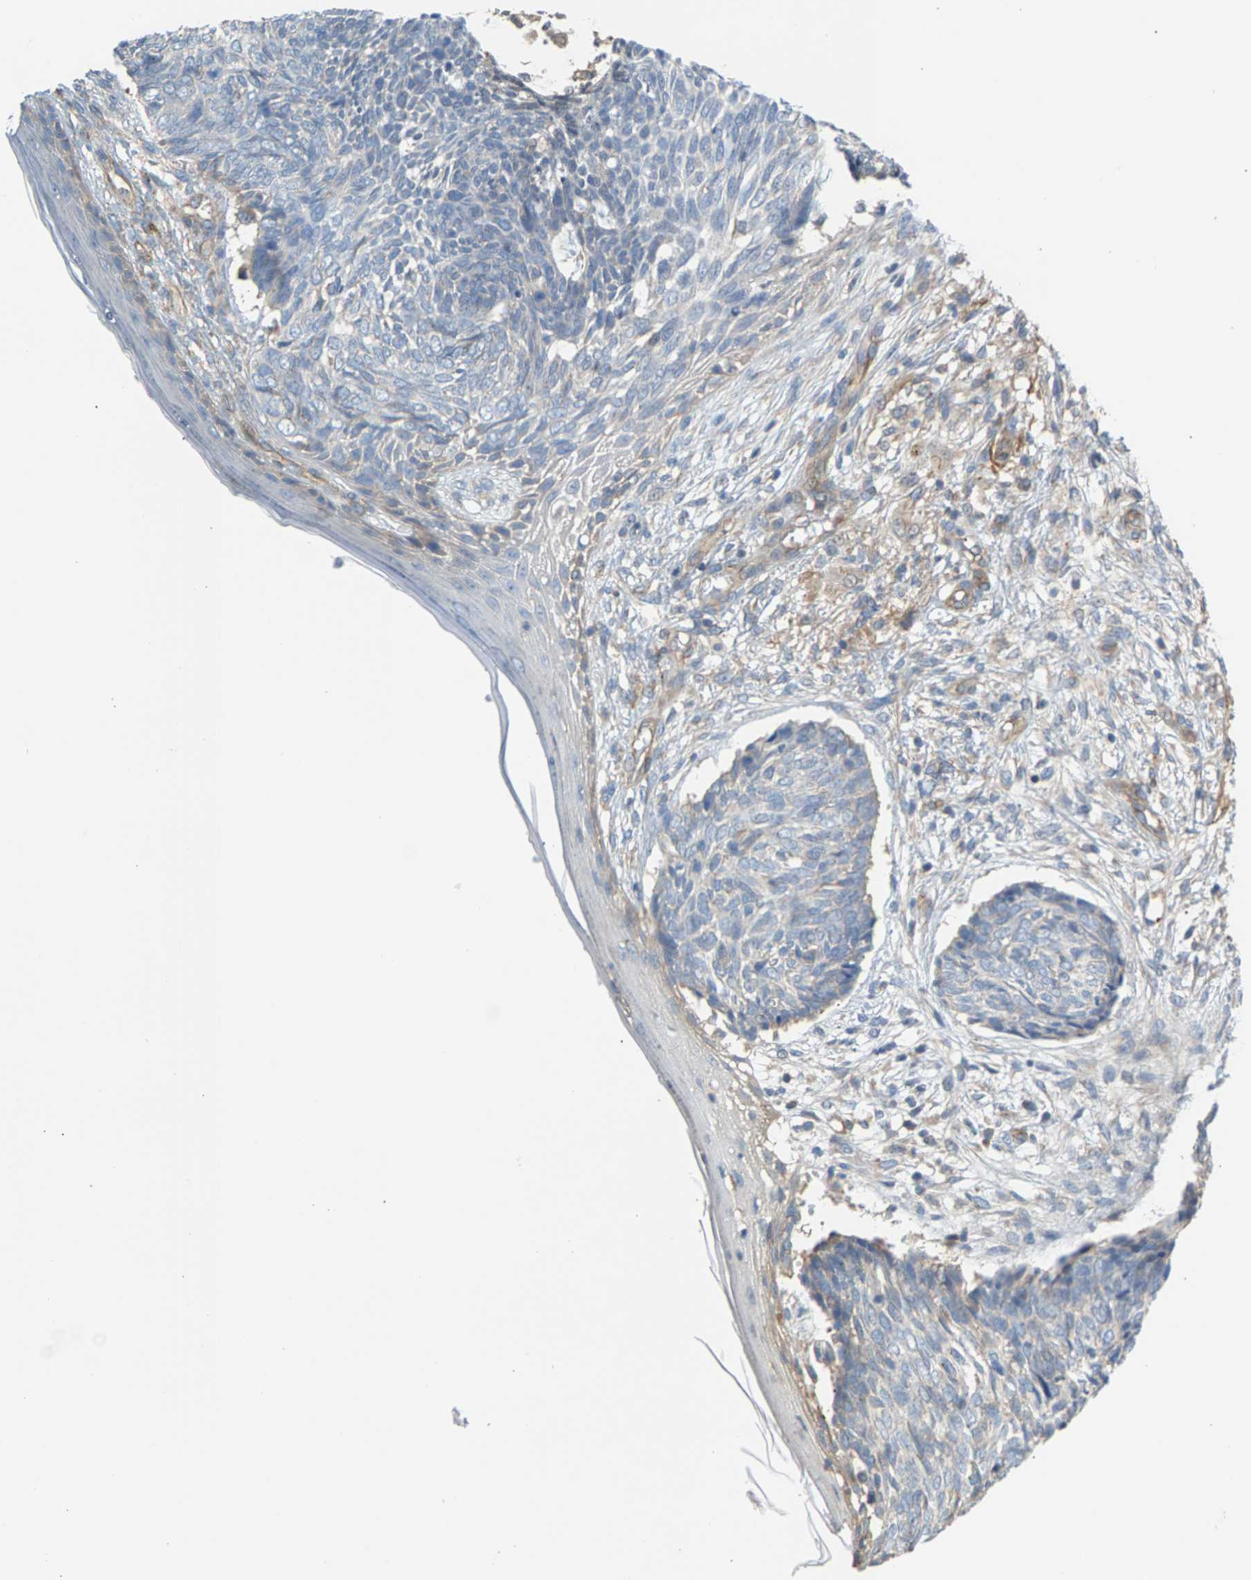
{"staining": {"intensity": "negative", "quantity": "none", "location": "none"}, "tissue": "skin cancer", "cell_type": "Tumor cells", "image_type": "cancer", "snomed": [{"axis": "morphology", "description": "Basal cell carcinoma"}, {"axis": "topography", "description": "Skin"}], "caption": "High power microscopy image of an IHC micrograph of skin cancer (basal cell carcinoma), revealing no significant positivity in tumor cells. (DAB IHC with hematoxylin counter stain).", "gene": "KRTAP27-1", "patient": {"sex": "female", "age": 84}}